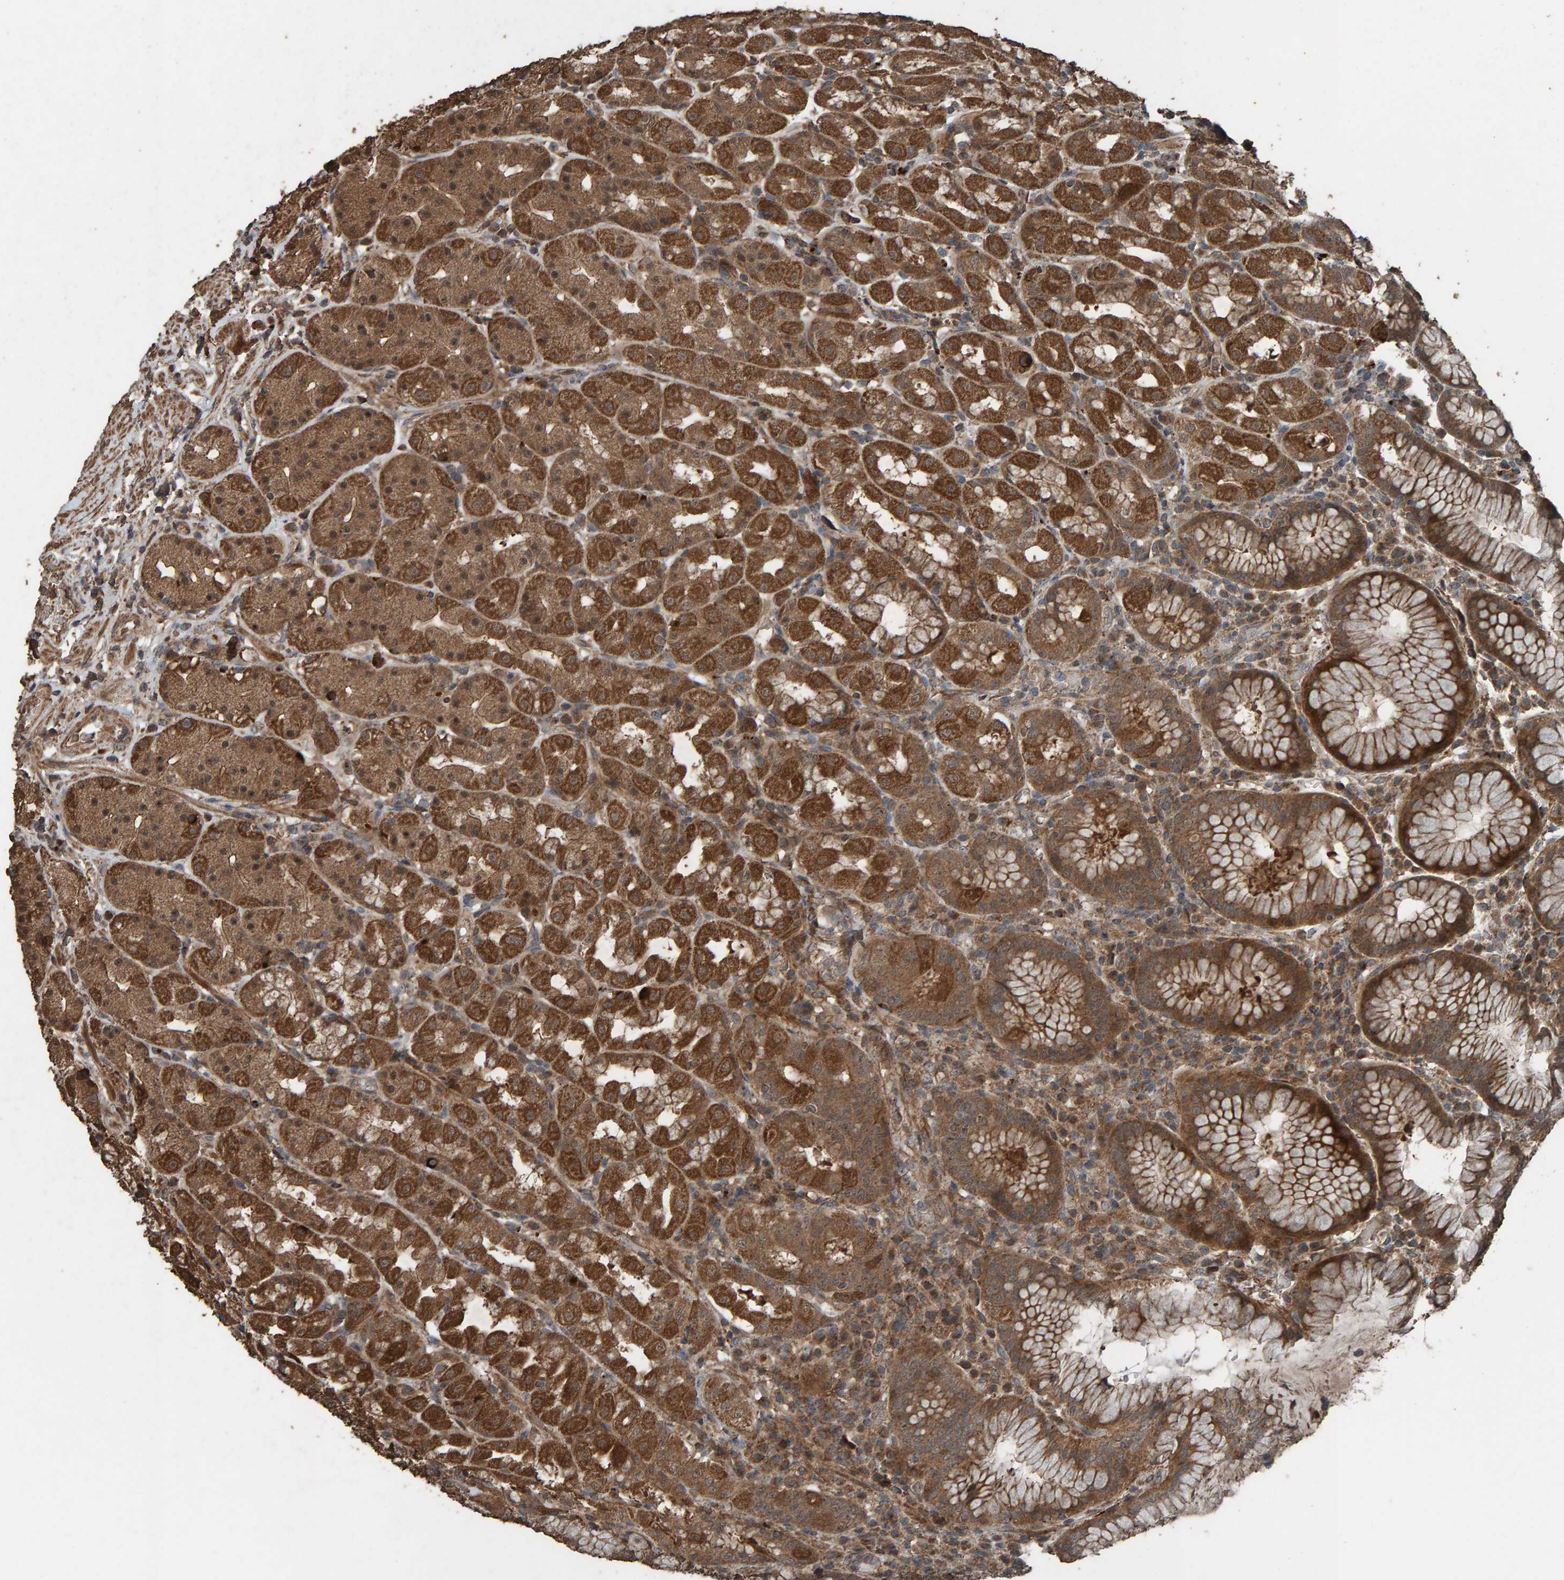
{"staining": {"intensity": "moderate", "quantity": ">75%", "location": "cytoplasmic/membranous"}, "tissue": "stomach", "cell_type": "Glandular cells", "image_type": "normal", "snomed": [{"axis": "morphology", "description": "Normal tissue, NOS"}, {"axis": "topography", "description": "Stomach, lower"}], "caption": "Immunohistochemistry (DAB (3,3'-diaminobenzidine)) staining of benign stomach demonstrates moderate cytoplasmic/membranous protein staining in approximately >75% of glandular cells.", "gene": "DUS1L", "patient": {"sex": "female", "age": 56}}